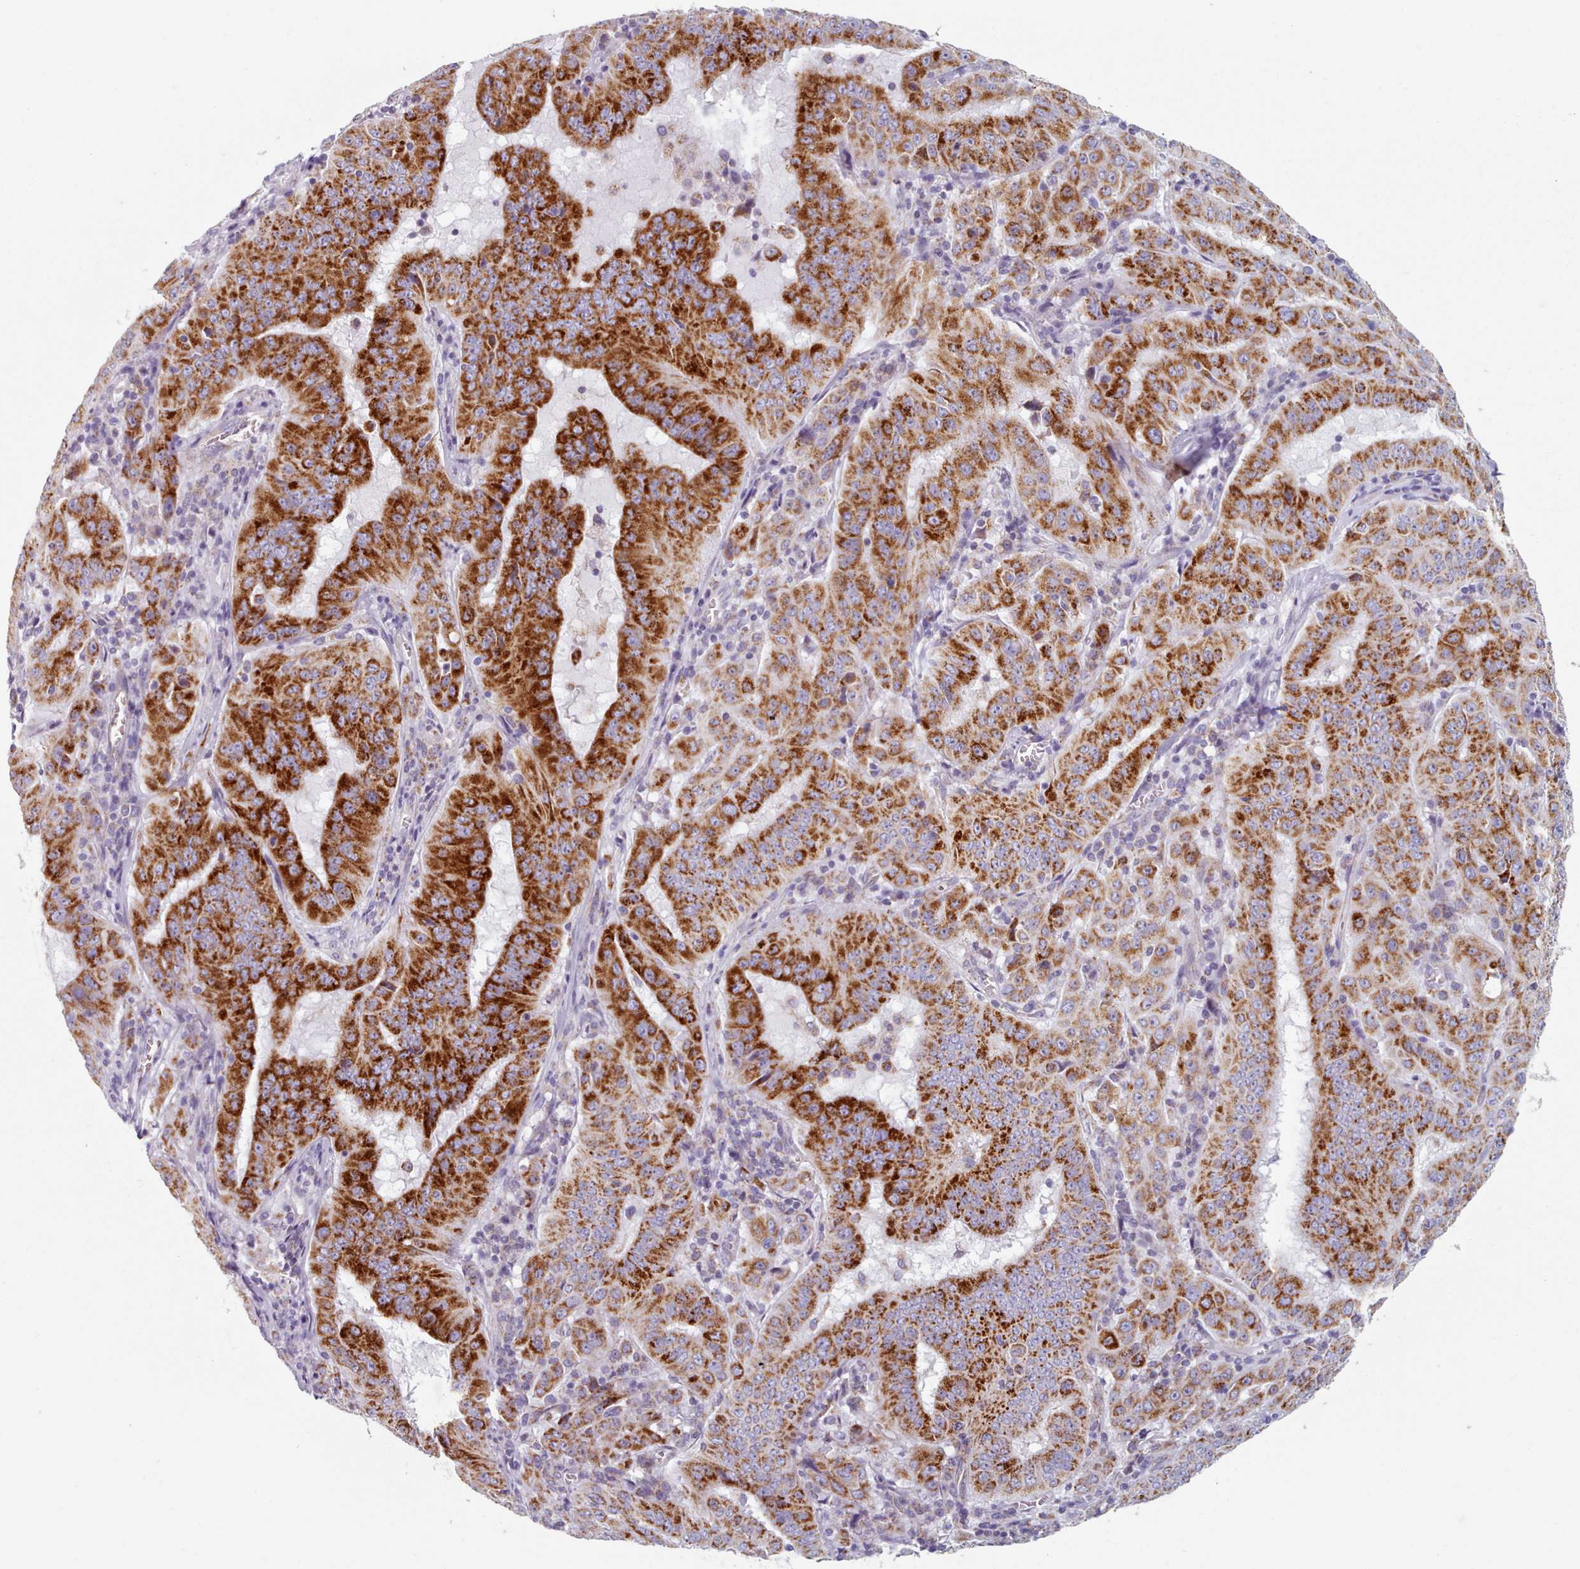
{"staining": {"intensity": "strong", "quantity": ">75%", "location": "cytoplasmic/membranous"}, "tissue": "pancreatic cancer", "cell_type": "Tumor cells", "image_type": "cancer", "snomed": [{"axis": "morphology", "description": "Adenocarcinoma, NOS"}, {"axis": "topography", "description": "Pancreas"}], "caption": "The immunohistochemical stain highlights strong cytoplasmic/membranous staining in tumor cells of pancreatic cancer (adenocarcinoma) tissue. (Brightfield microscopy of DAB IHC at high magnification).", "gene": "FAM170B", "patient": {"sex": "male", "age": 63}}